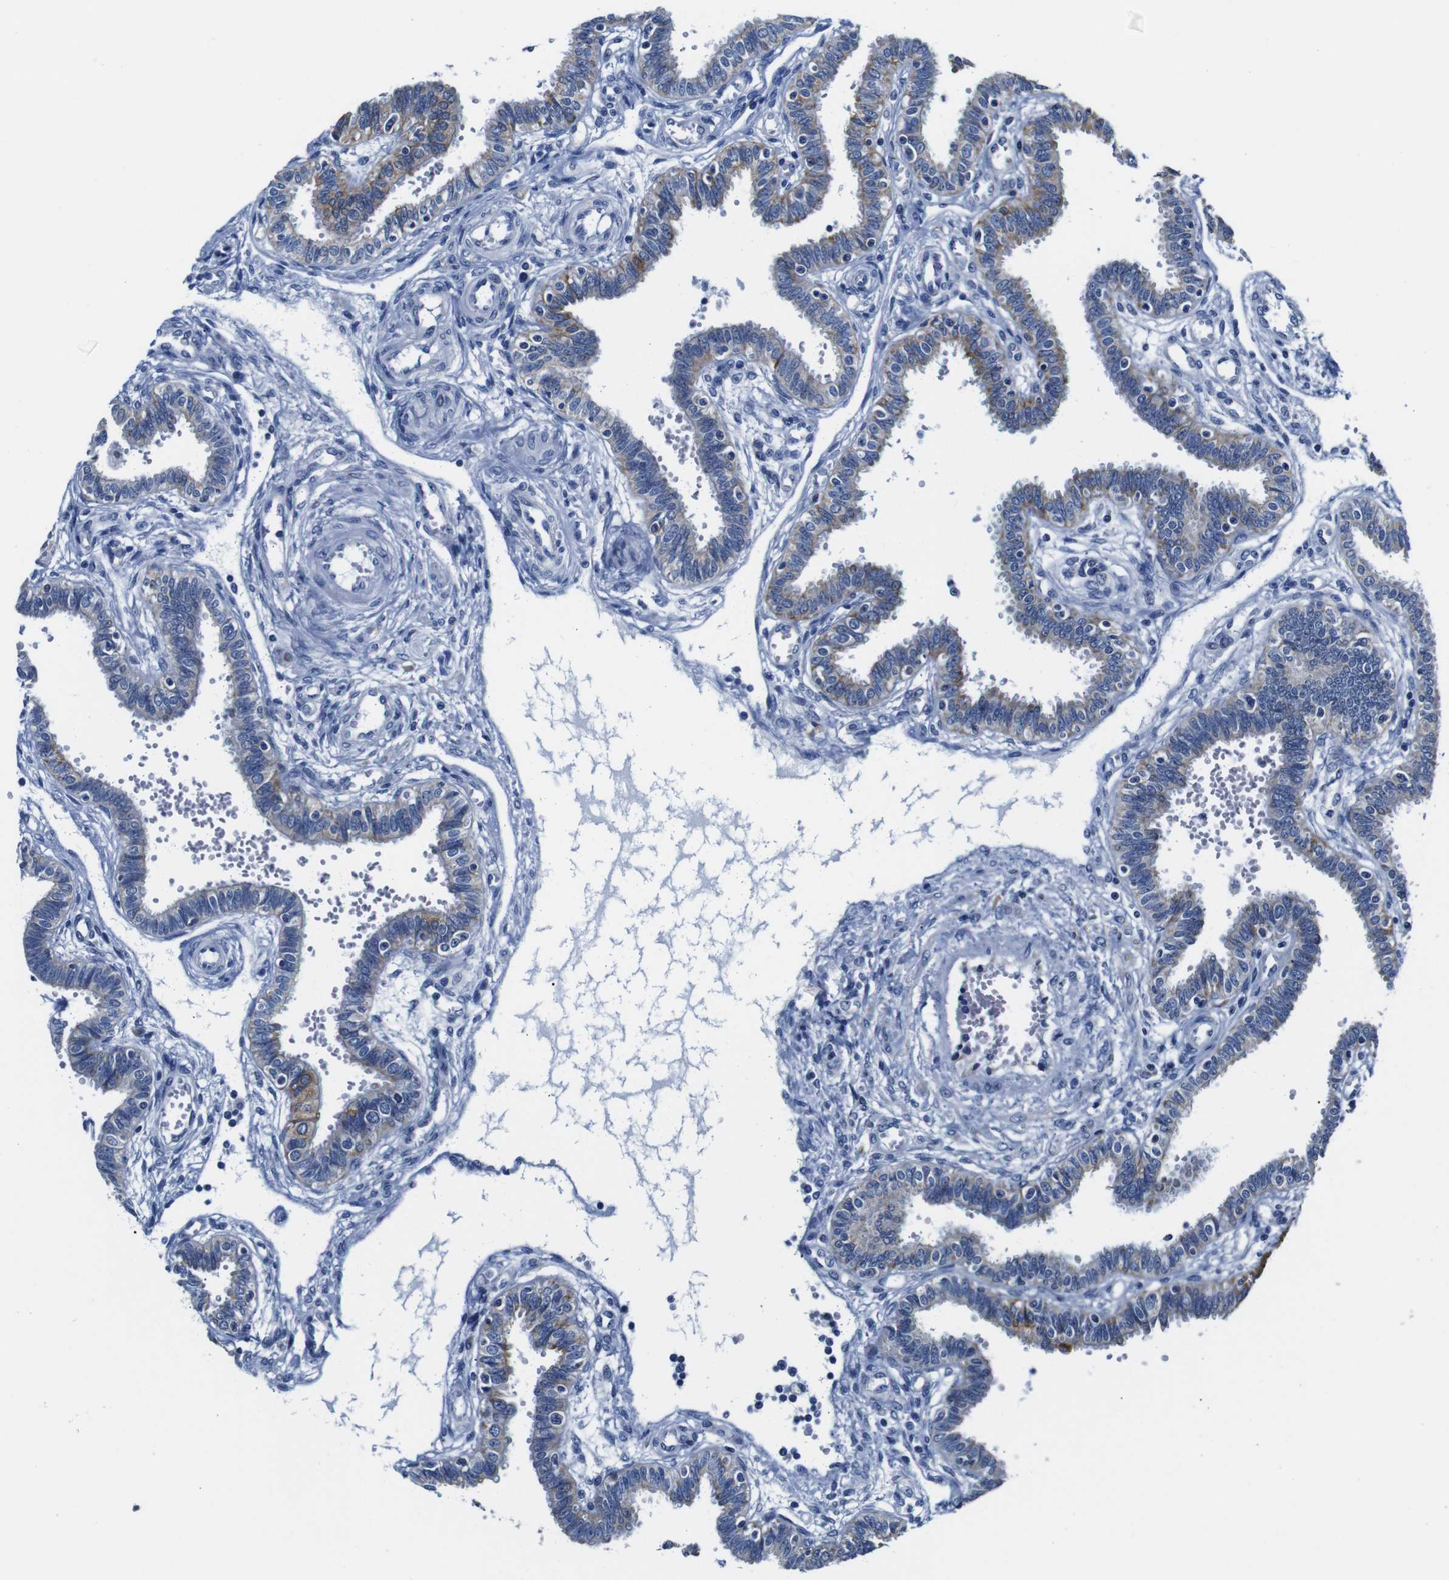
{"staining": {"intensity": "moderate", "quantity": "<25%", "location": "cytoplasmic/membranous"}, "tissue": "fallopian tube", "cell_type": "Glandular cells", "image_type": "normal", "snomed": [{"axis": "morphology", "description": "Normal tissue, NOS"}, {"axis": "topography", "description": "Fallopian tube"}], "caption": "Immunohistochemistry (IHC) of normal human fallopian tube shows low levels of moderate cytoplasmic/membranous staining in about <25% of glandular cells.", "gene": "SNX19", "patient": {"sex": "female", "age": 32}}